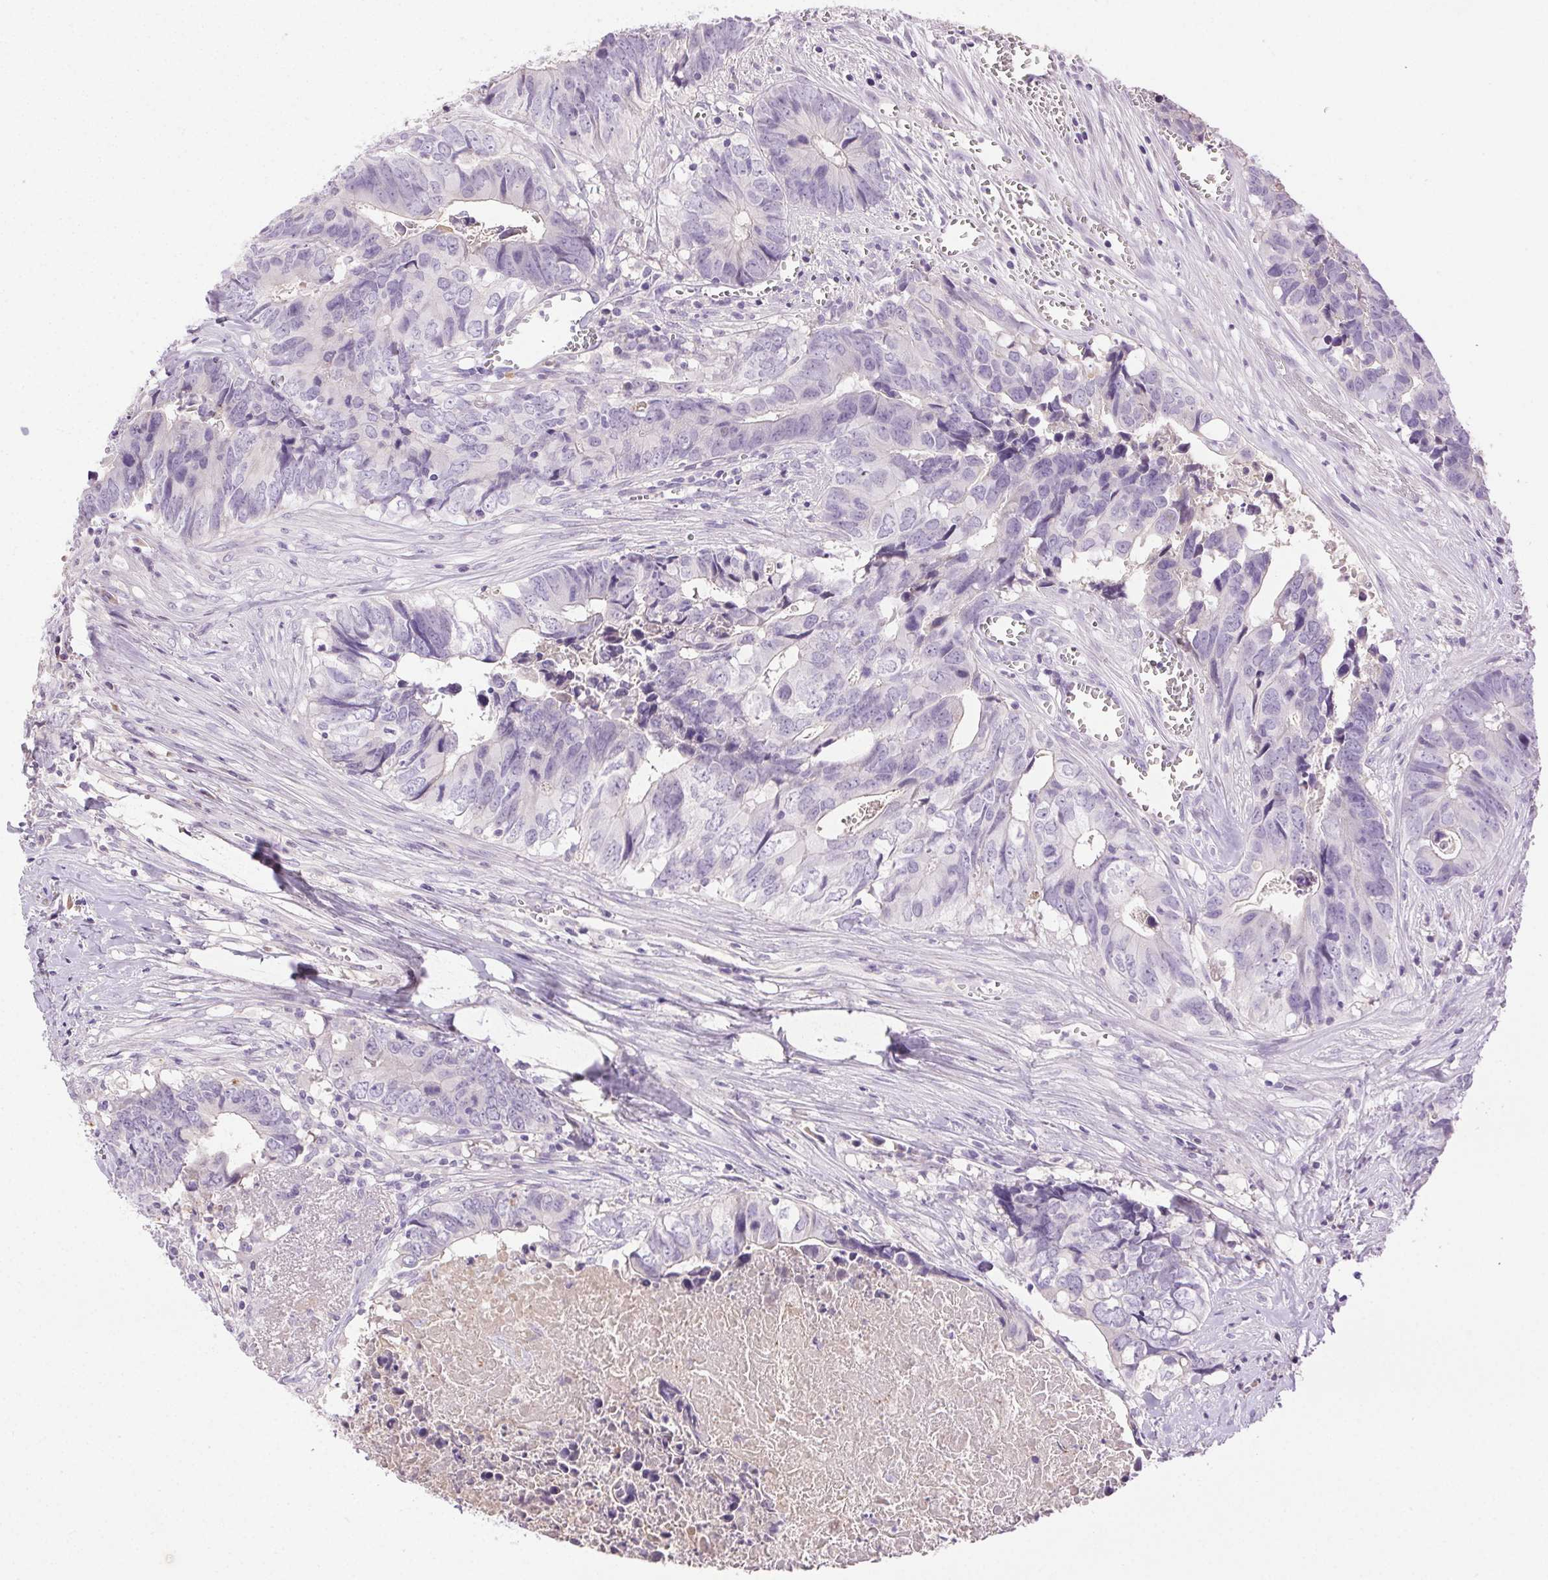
{"staining": {"intensity": "negative", "quantity": "none", "location": "none"}, "tissue": "colorectal cancer", "cell_type": "Tumor cells", "image_type": "cancer", "snomed": [{"axis": "morphology", "description": "Adenocarcinoma, NOS"}, {"axis": "topography", "description": "Colon"}], "caption": "This is an IHC photomicrograph of adenocarcinoma (colorectal). There is no expression in tumor cells.", "gene": "BPIFB2", "patient": {"sex": "female", "age": 82}}